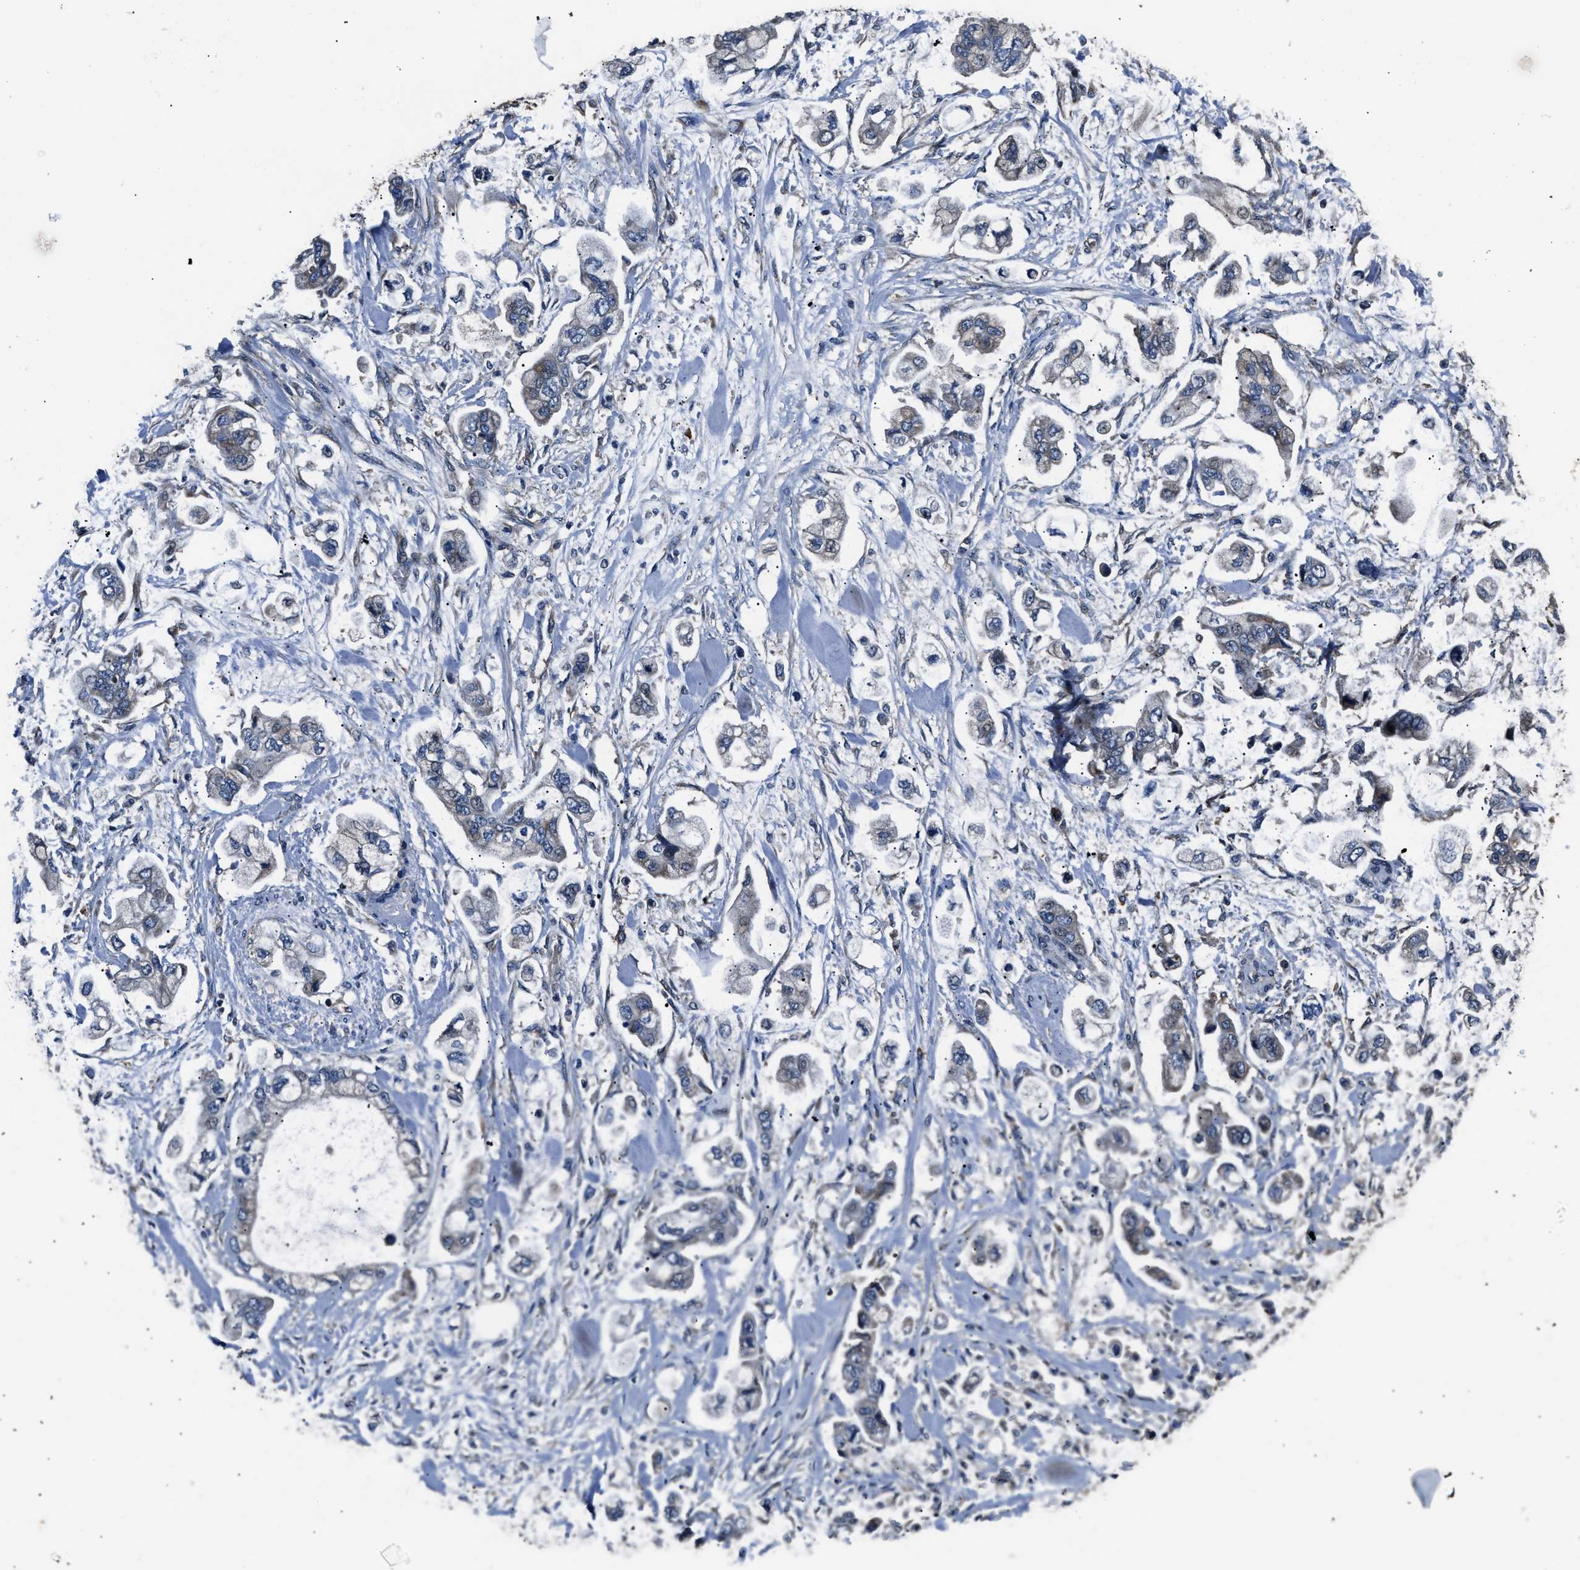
{"staining": {"intensity": "negative", "quantity": "none", "location": "none"}, "tissue": "stomach cancer", "cell_type": "Tumor cells", "image_type": "cancer", "snomed": [{"axis": "morphology", "description": "Adenocarcinoma, NOS"}, {"axis": "topography", "description": "Stomach"}], "caption": "Immunohistochemical staining of human stomach adenocarcinoma demonstrates no significant expression in tumor cells. (Brightfield microscopy of DAB immunohistochemistry at high magnification).", "gene": "IMPDH2", "patient": {"sex": "male", "age": 62}}